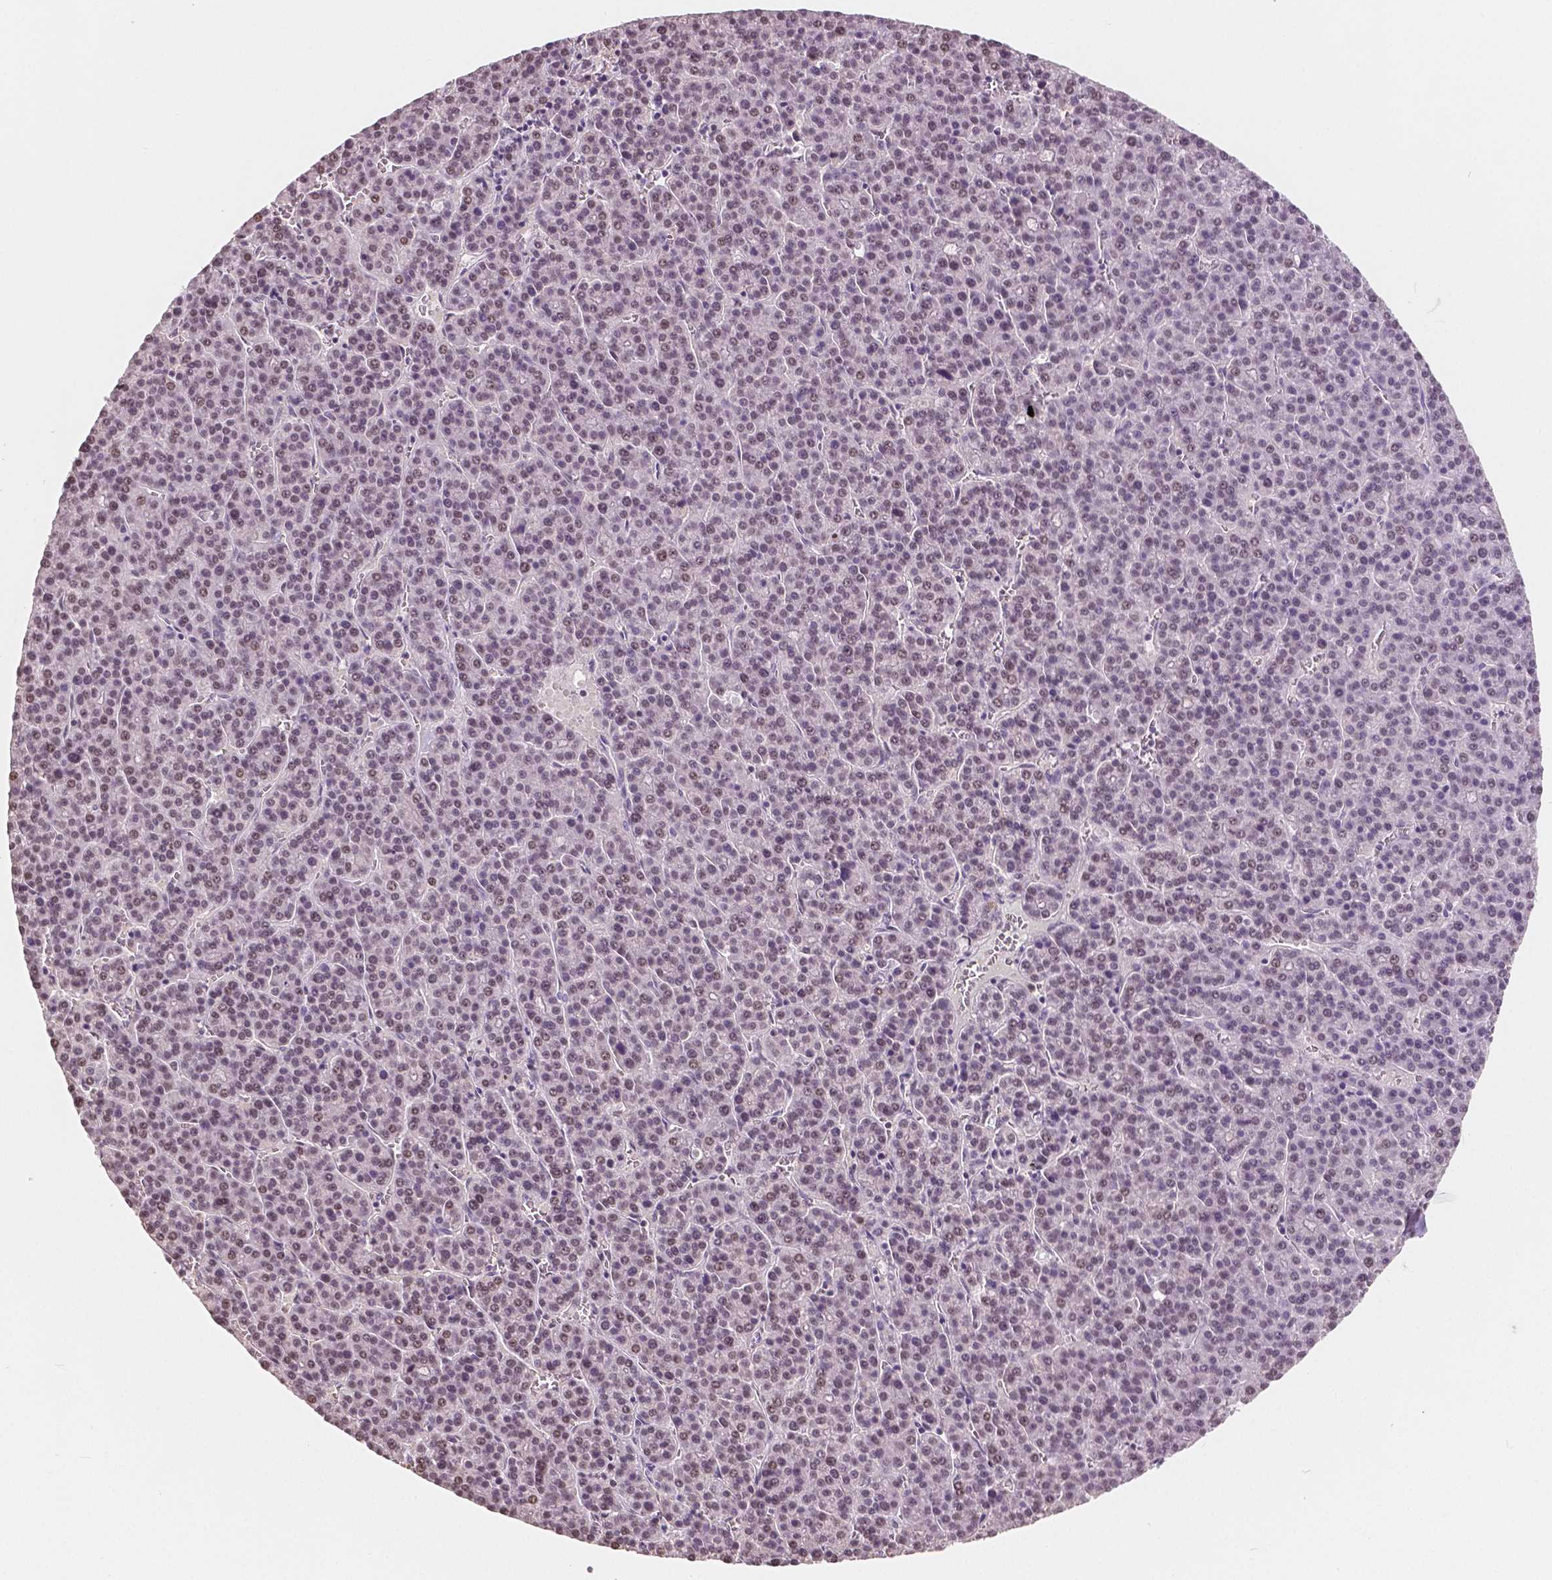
{"staining": {"intensity": "weak", "quantity": ">75%", "location": "nuclear"}, "tissue": "liver cancer", "cell_type": "Tumor cells", "image_type": "cancer", "snomed": [{"axis": "morphology", "description": "Carcinoma, Hepatocellular, NOS"}, {"axis": "topography", "description": "Liver"}], "caption": "Immunohistochemical staining of human hepatocellular carcinoma (liver) demonstrates low levels of weak nuclear staining in approximately >75% of tumor cells.", "gene": "NOLC1", "patient": {"sex": "female", "age": 58}}